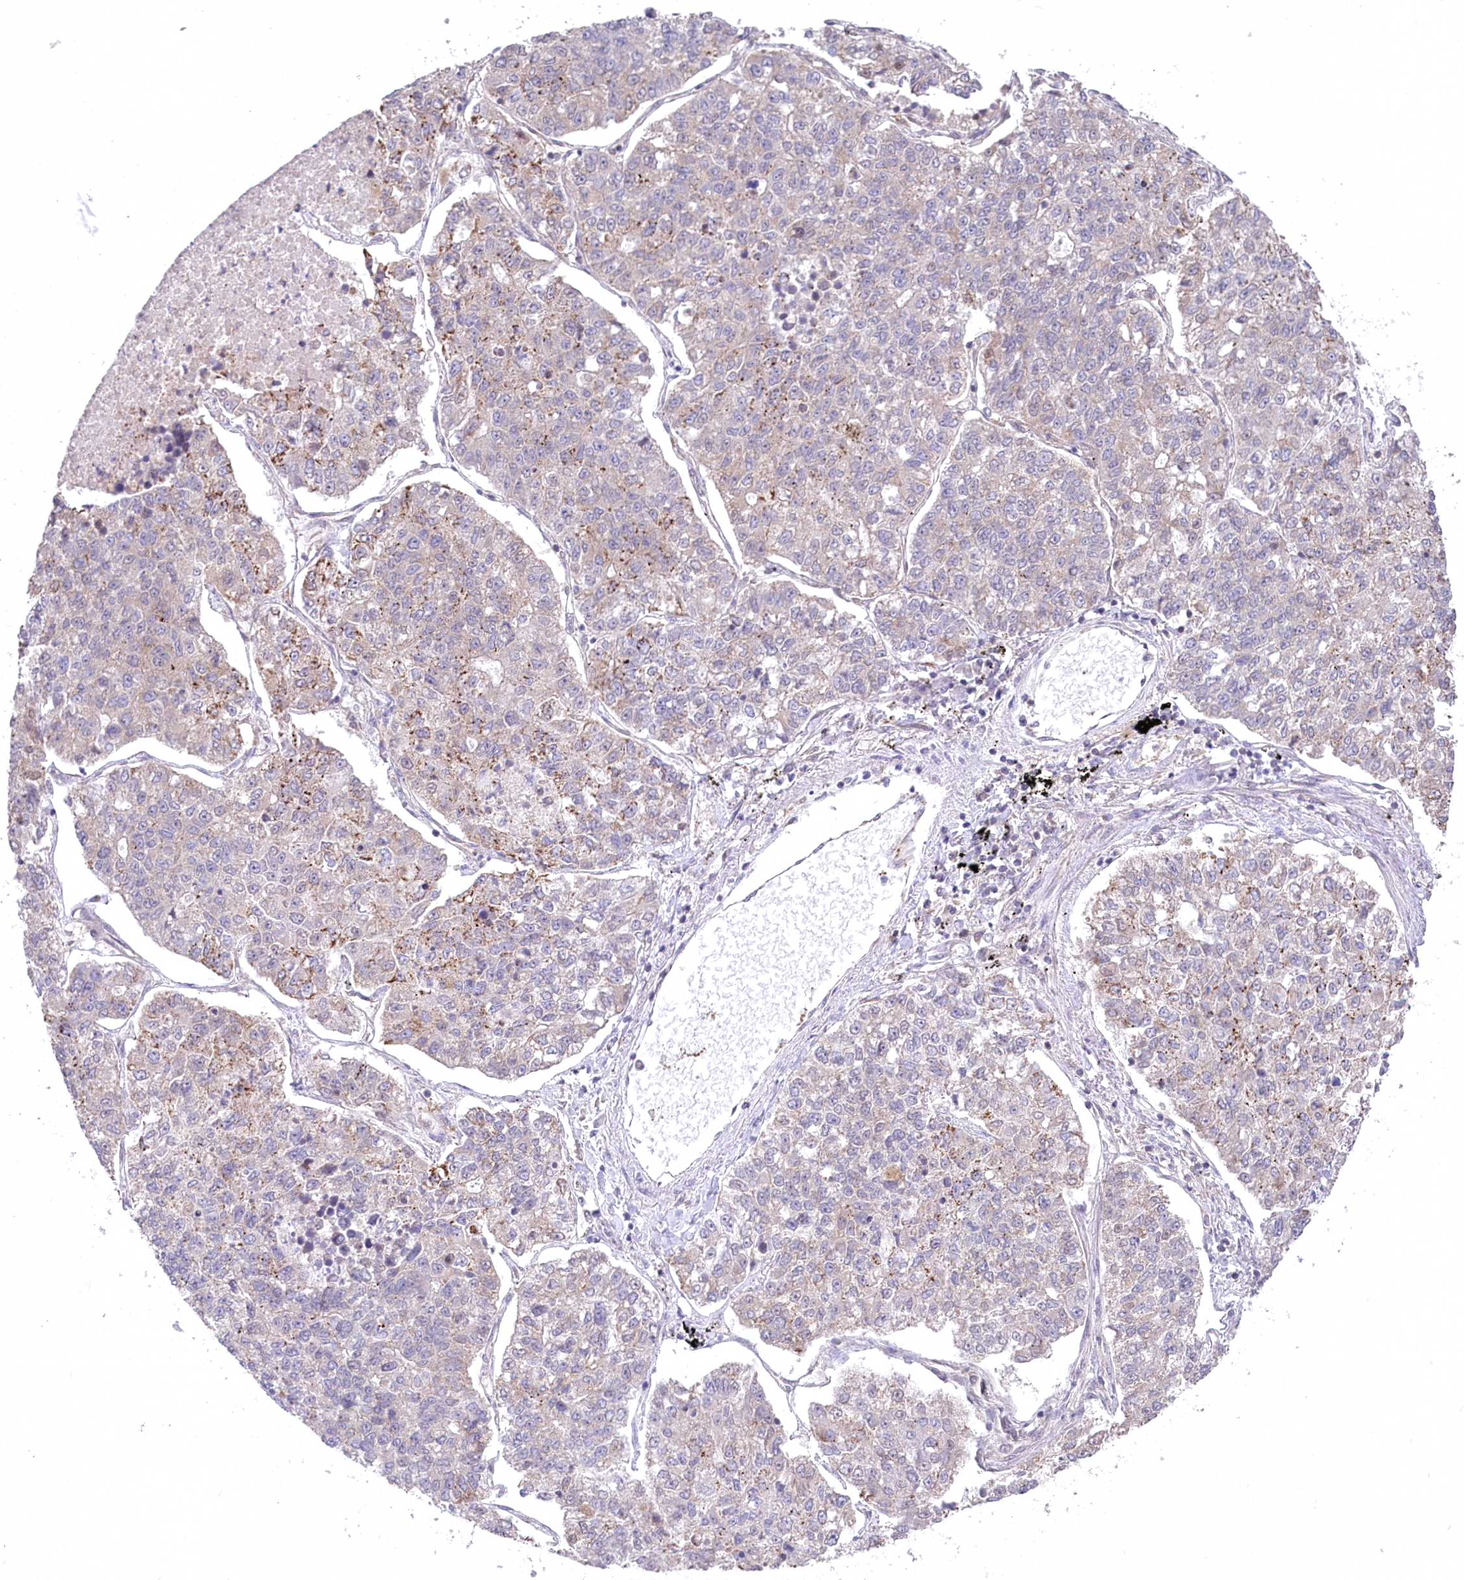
{"staining": {"intensity": "negative", "quantity": "none", "location": "none"}, "tissue": "lung cancer", "cell_type": "Tumor cells", "image_type": "cancer", "snomed": [{"axis": "morphology", "description": "Adenocarcinoma, NOS"}, {"axis": "topography", "description": "Lung"}], "caption": "Immunohistochemistry (IHC) image of neoplastic tissue: lung cancer stained with DAB demonstrates no significant protein expression in tumor cells.", "gene": "PPP1R21", "patient": {"sex": "male", "age": 49}}